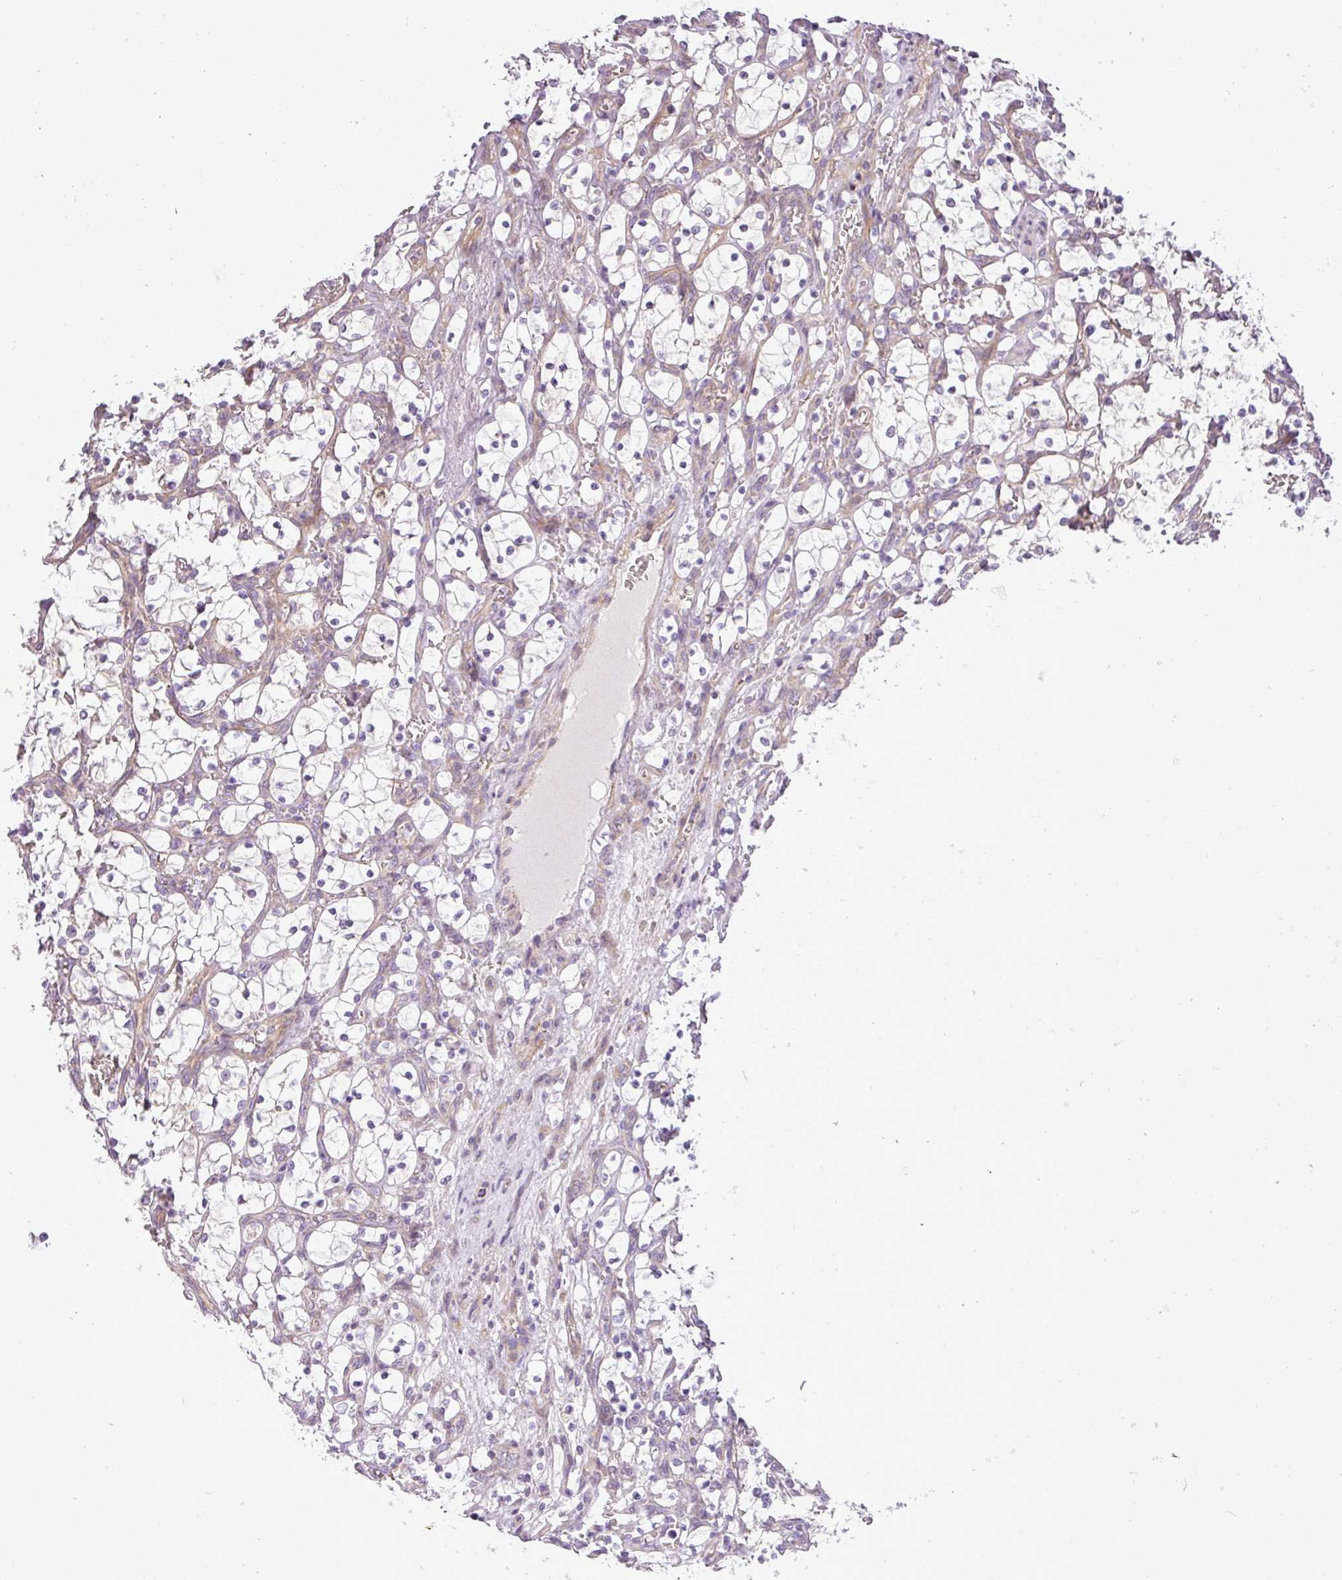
{"staining": {"intensity": "negative", "quantity": "none", "location": "none"}, "tissue": "renal cancer", "cell_type": "Tumor cells", "image_type": "cancer", "snomed": [{"axis": "morphology", "description": "Adenocarcinoma, NOS"}, {"axis": "topography", "description": "Kidney"}], "caption": "Immunohistochemical staining of human adenocarcinoma (renal) shows no significant staining in tumor cells.", "gene": "ZDHHC1", "patient": {"sex": "female", "age": 69}}